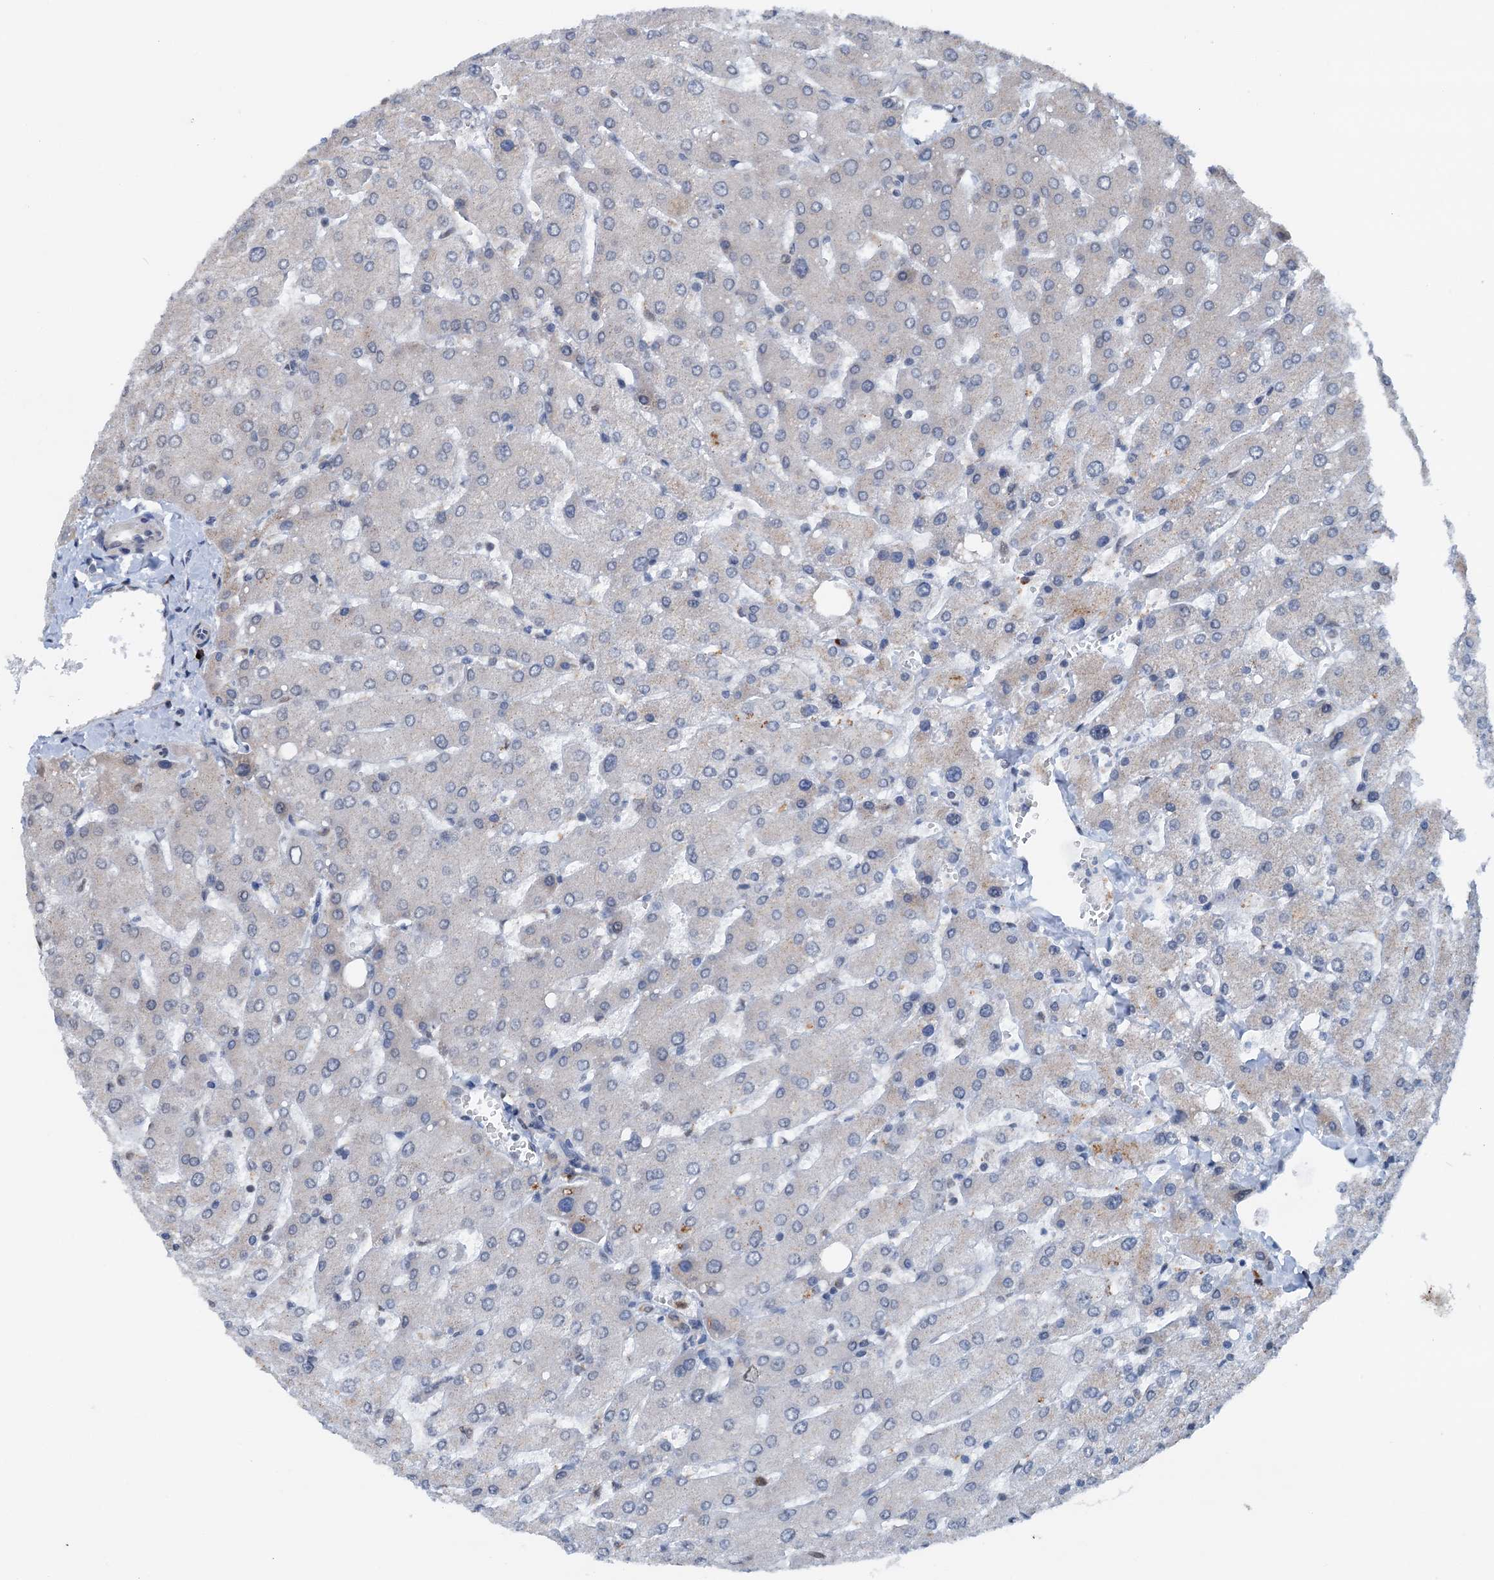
{"staining": {"intensity": "negative", "quantity": "none", "location": "none"}, "tissue": "liver", "cell_type": "Cholangiocytes", "image_type": "normal", "snomed": [{"axis": "morphology", "description": "Normal tissue, NOS"}, {"axis": "topography", "description": "Liver"}], "caption": "Cholangiocytes show no significant positivity in benign liver. (DAB (3,3'-diaminobenzidine) IHC with hematoxylin counter stain).", "gene": "SHLD1", "patient": {"sex": "male", "age": 55}}